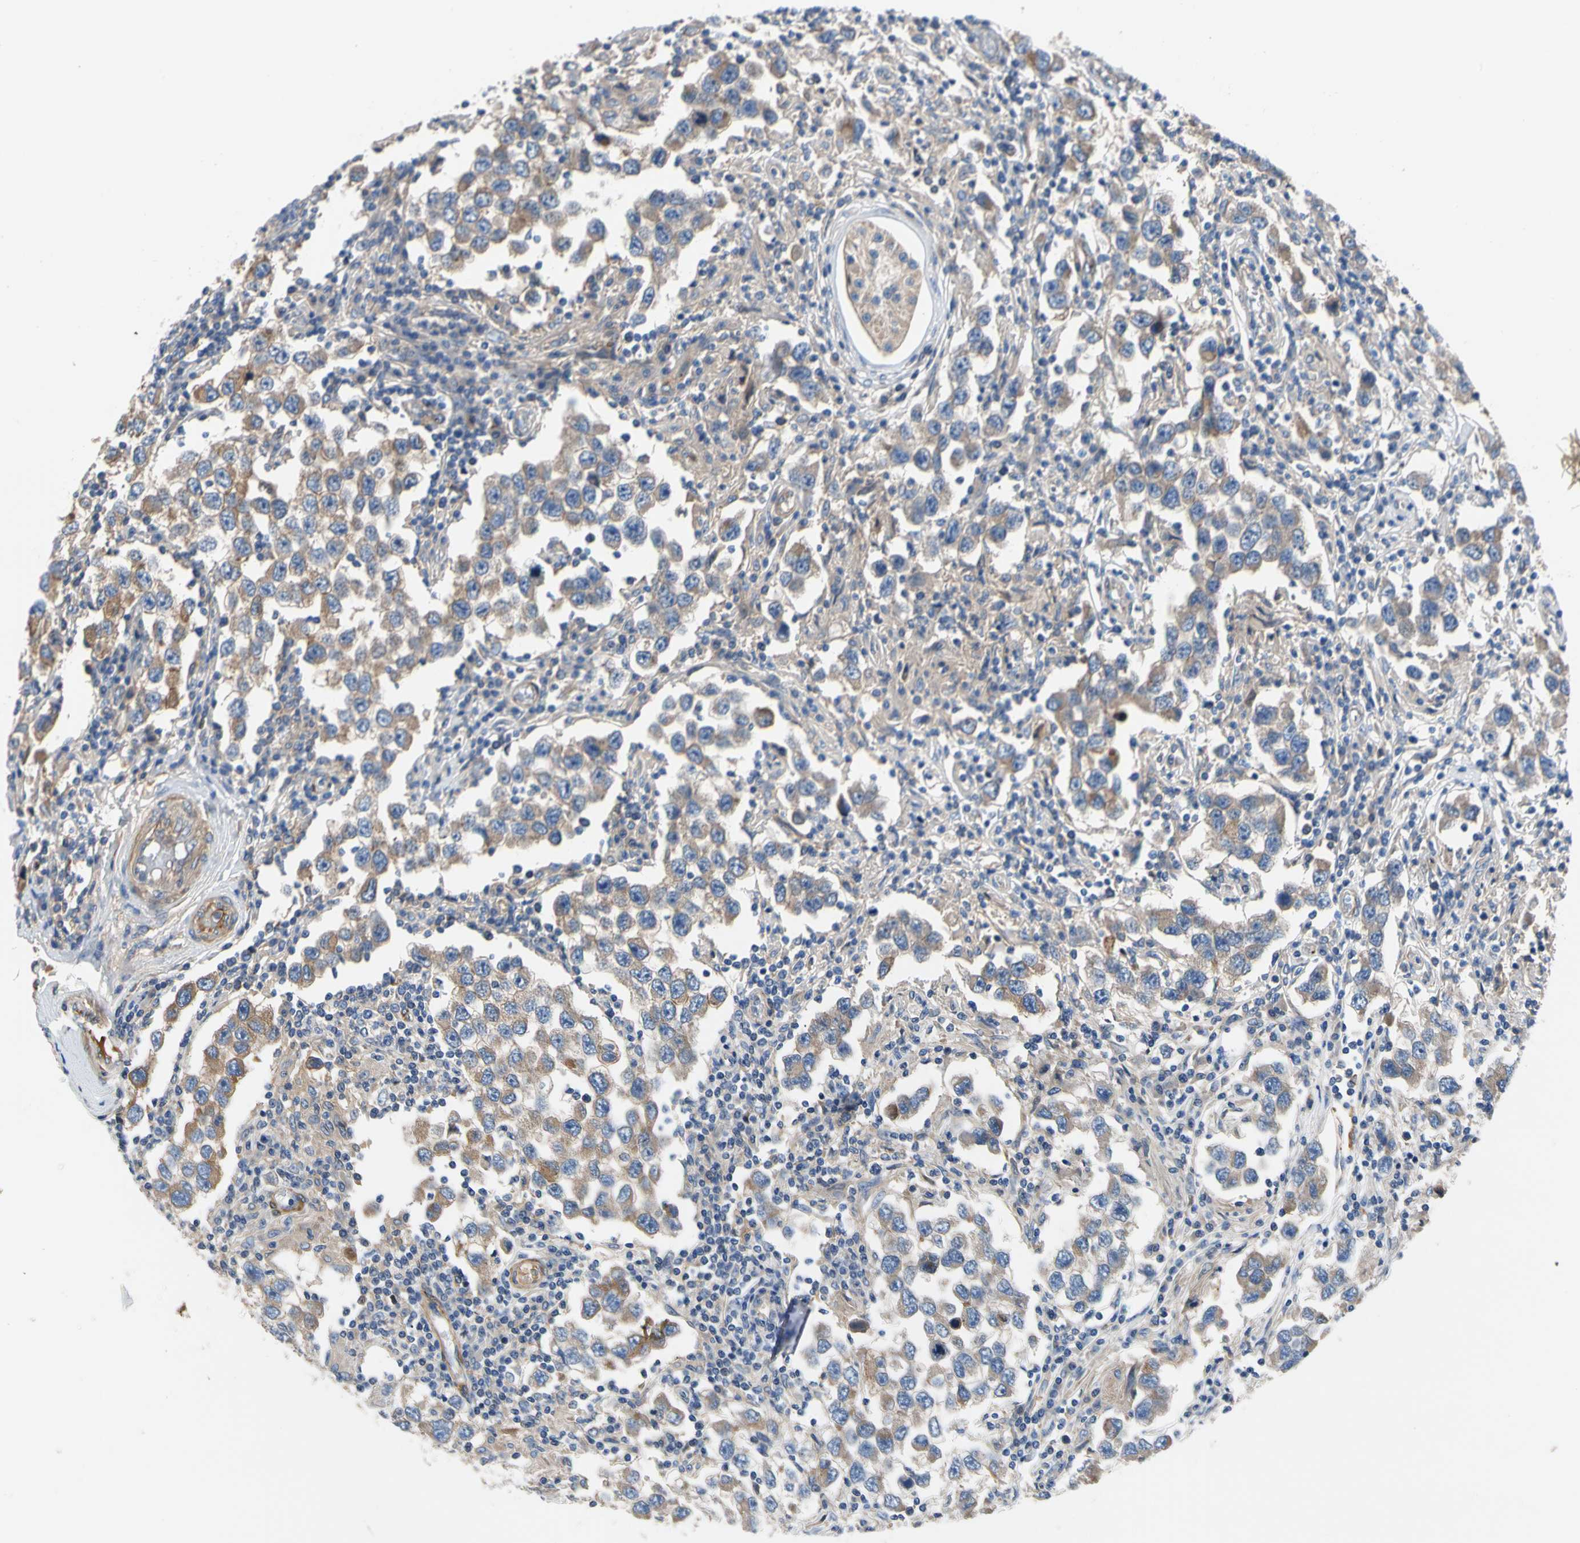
{"staining": {"intensity": "weak", "quantity": "25%-75%", "location": "cytoplasmic/membranous"}, "tissue": "testis cancer", "cell_type": "Tumor cells", "image_type": "cancer", "snomed": [{"axis": "morphology", "description": "Carcinoma, Embryonal, NOS"}, {"axis": "topography", "description": "Testis"}], "caption": "Testis cancer (embryonal carcinoma) was stained to show a protein in brown. There is low levels of weak cytoplasmic/membranous staining in approximately 25%-75% of tumor cells.", "gene": "ENTREP3", "patient": {"sex": "male", "age": 21}}